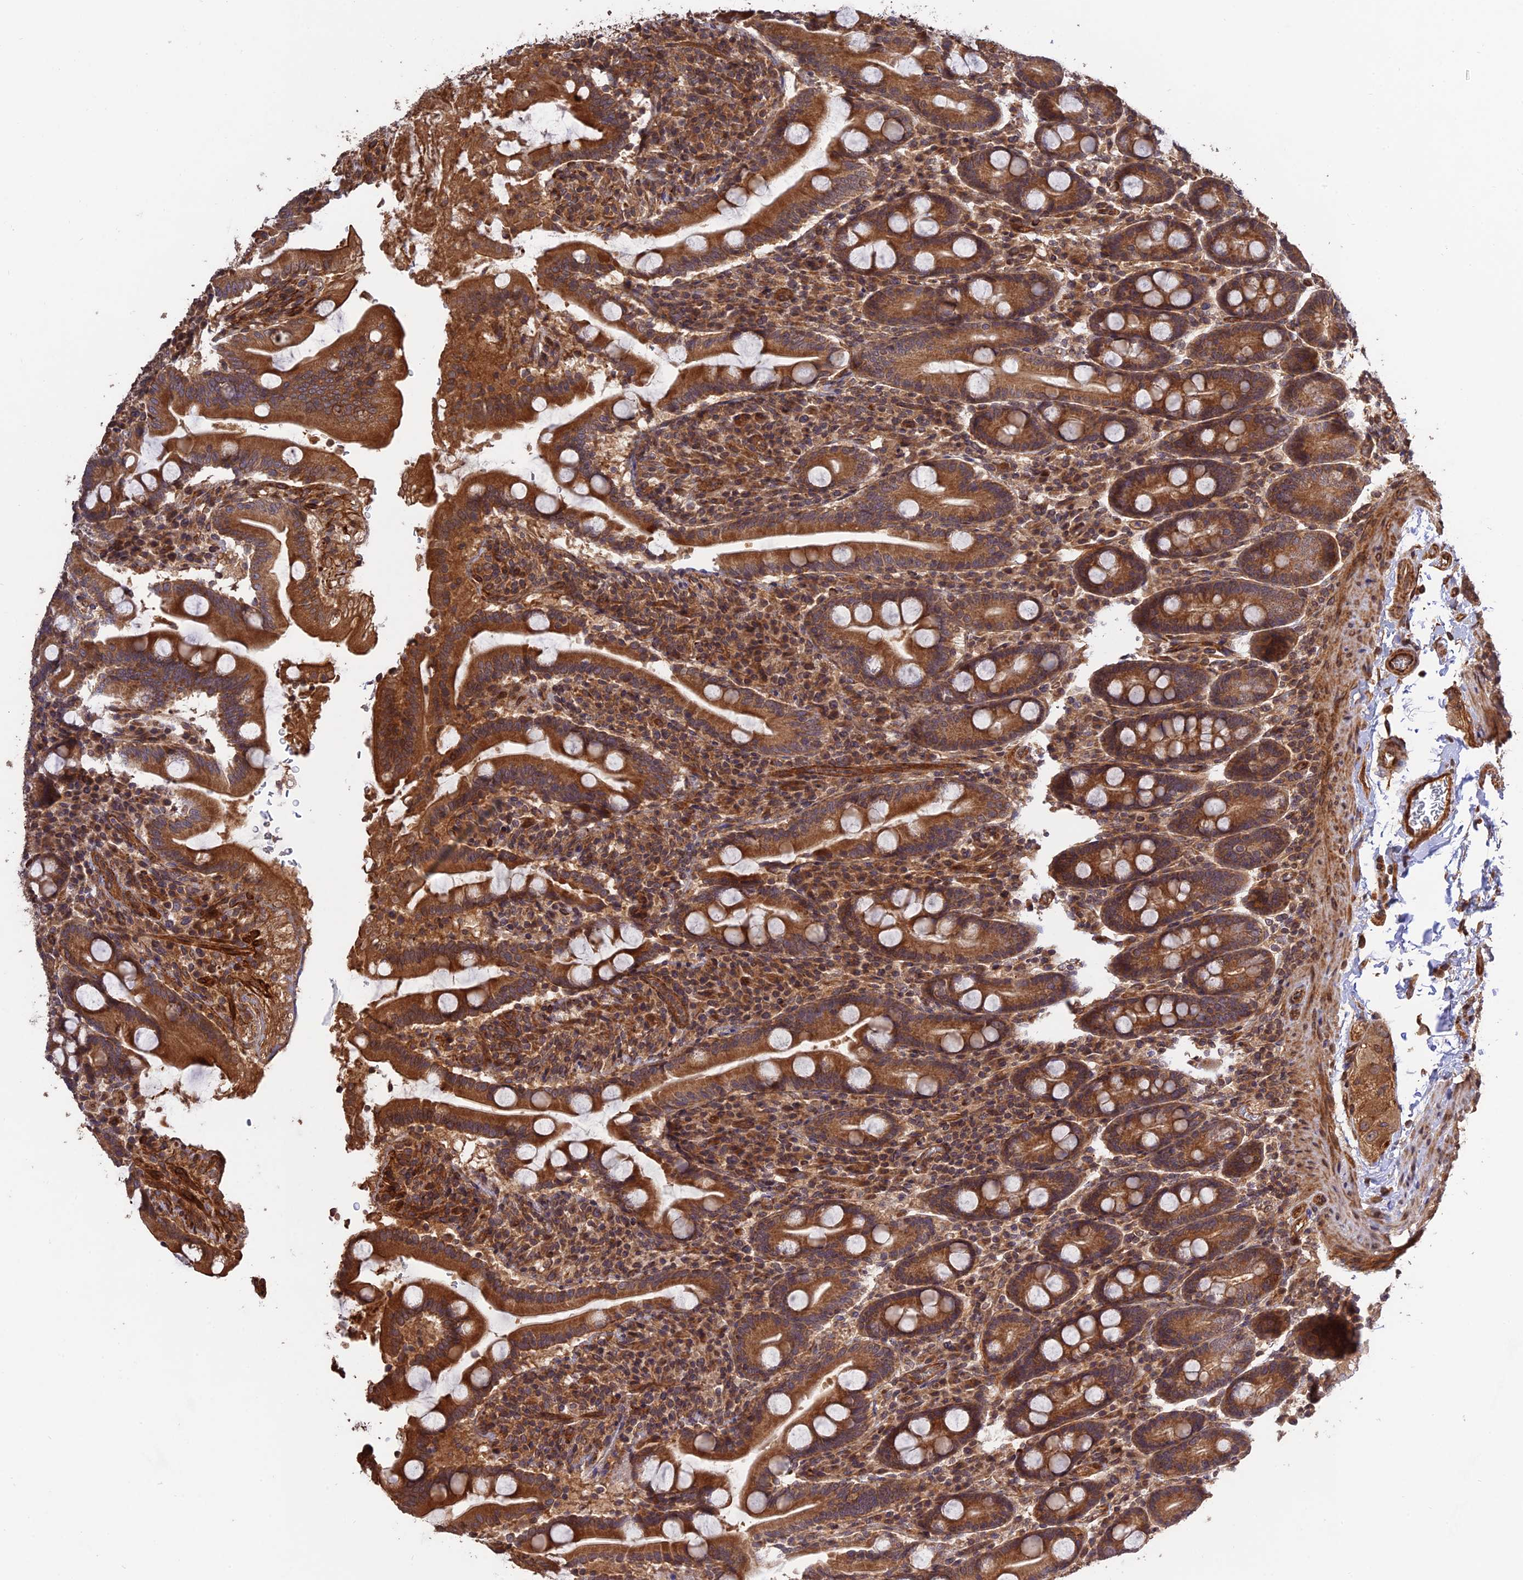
{"staining": {"intensity": "strong", "quantity": ">75%", "location": "cytoplasmic/membranous"}, "tissue": "duodenum", "cell_type": "Glandular cells", "image_type": "normal", "snomed": [{"axis": "morphology", "description": "Normal tissue, NOS"}, {"axis": "topography", "description": "Duodenum"}], "caption": "IHC (DAB (3,3'-diaminobenzidine)) staining of normal human duodenum displays strong cytoplasmic/membranous protein positivity in approximately >75% of glandular cells. Using DAB (brown) and hematoxylin (blue) stains, captured at high magnification using brightfield microscopy.", "gene": "CREBL2", "patient": {"sex": "male", "age": 35}}